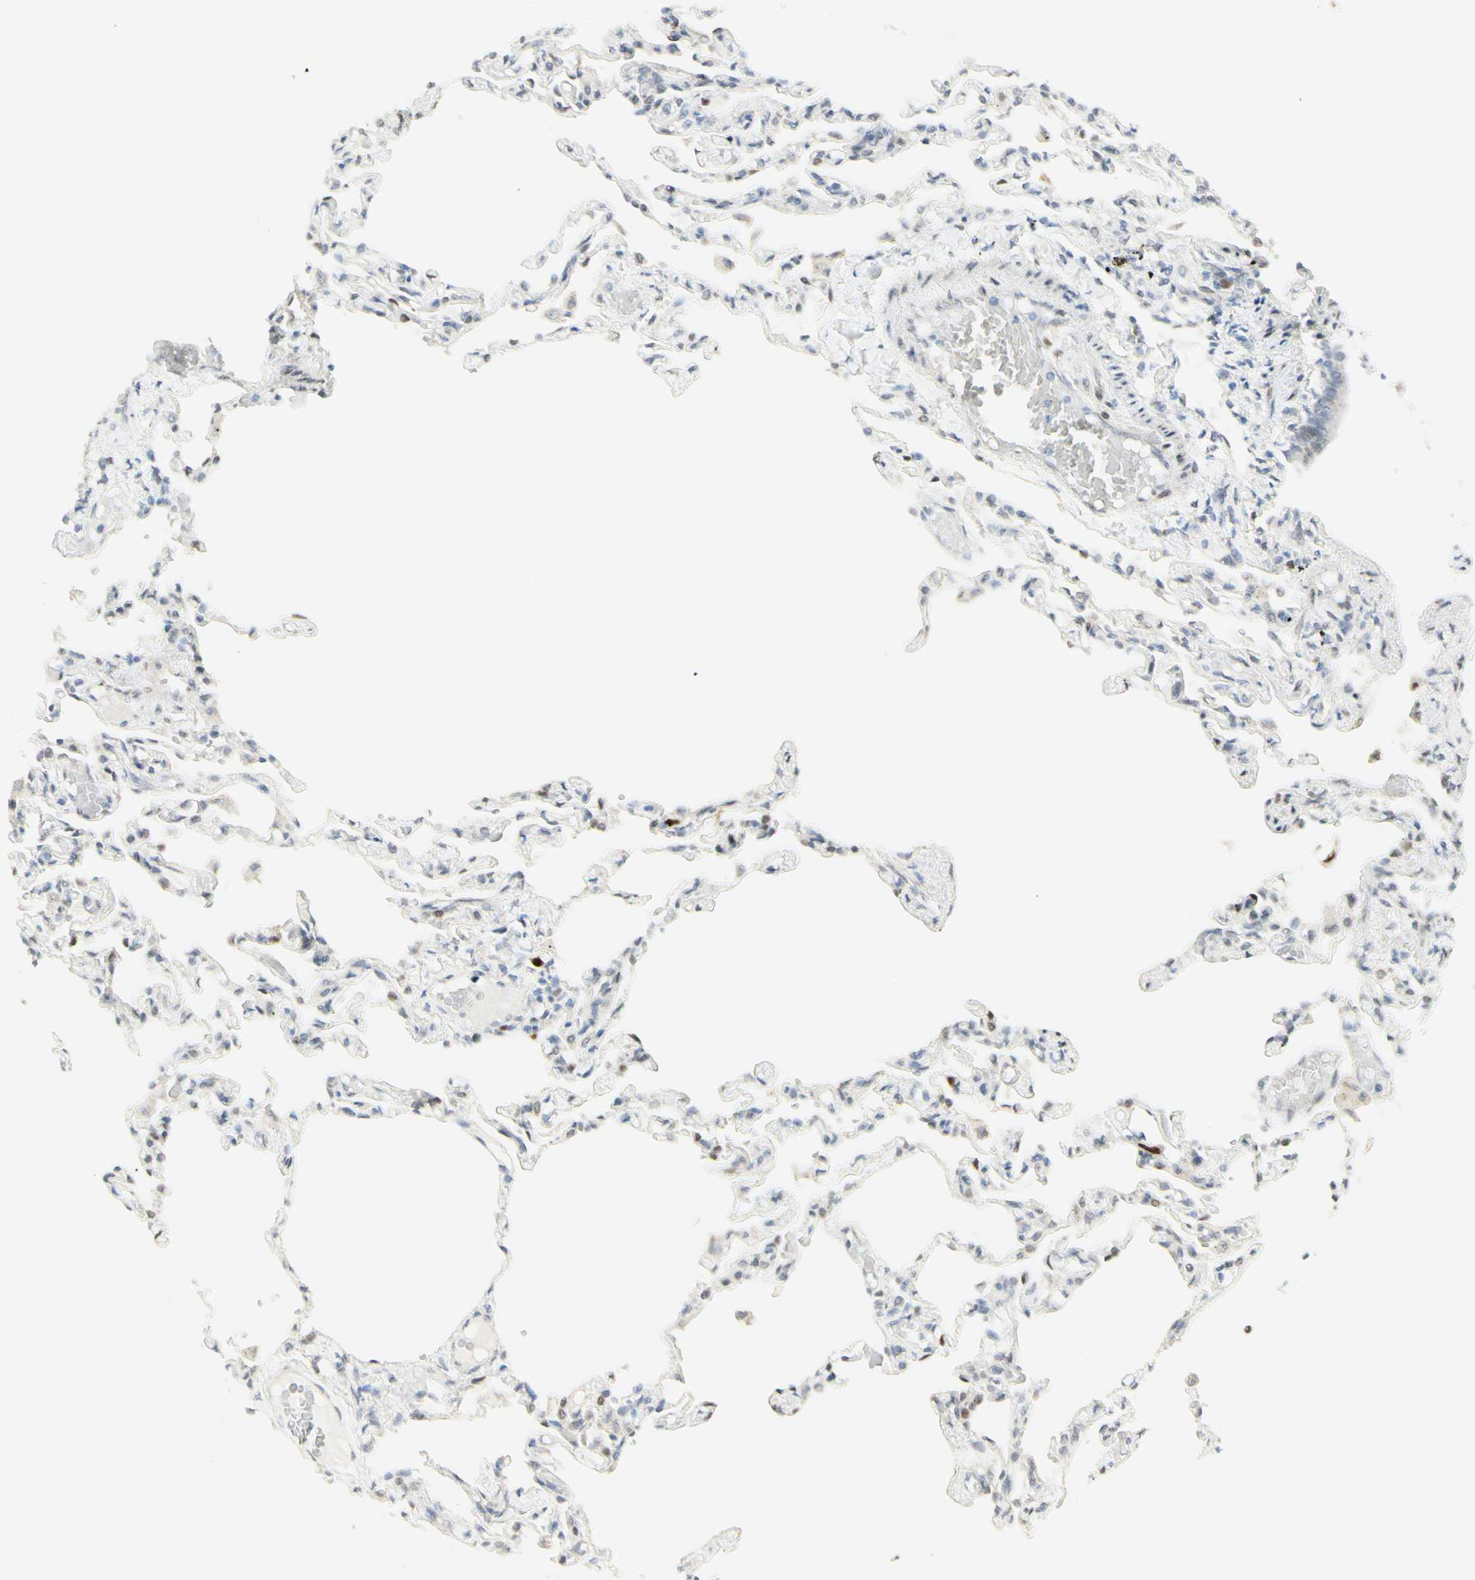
{"staining": {"intensity": "moderate", "quantity": "<25%", "location": "nuclear"}, "tissue": "lung", "cell_type": "Alveolar cells", "image_type": "normal", "snomed": [{"axis": "morphology", "description": "Normal tissue, NOS"}, {"axis": "topography", "description": "Lung"}], "caption": "A photomicrograph showing moderate nuclear staining in approximately <25% of alveolar cells in normal lung, as visualized by brown immunohistochemical staining.", "gene": "E2F1", "patient": {"sex": "male", "age": 21}}